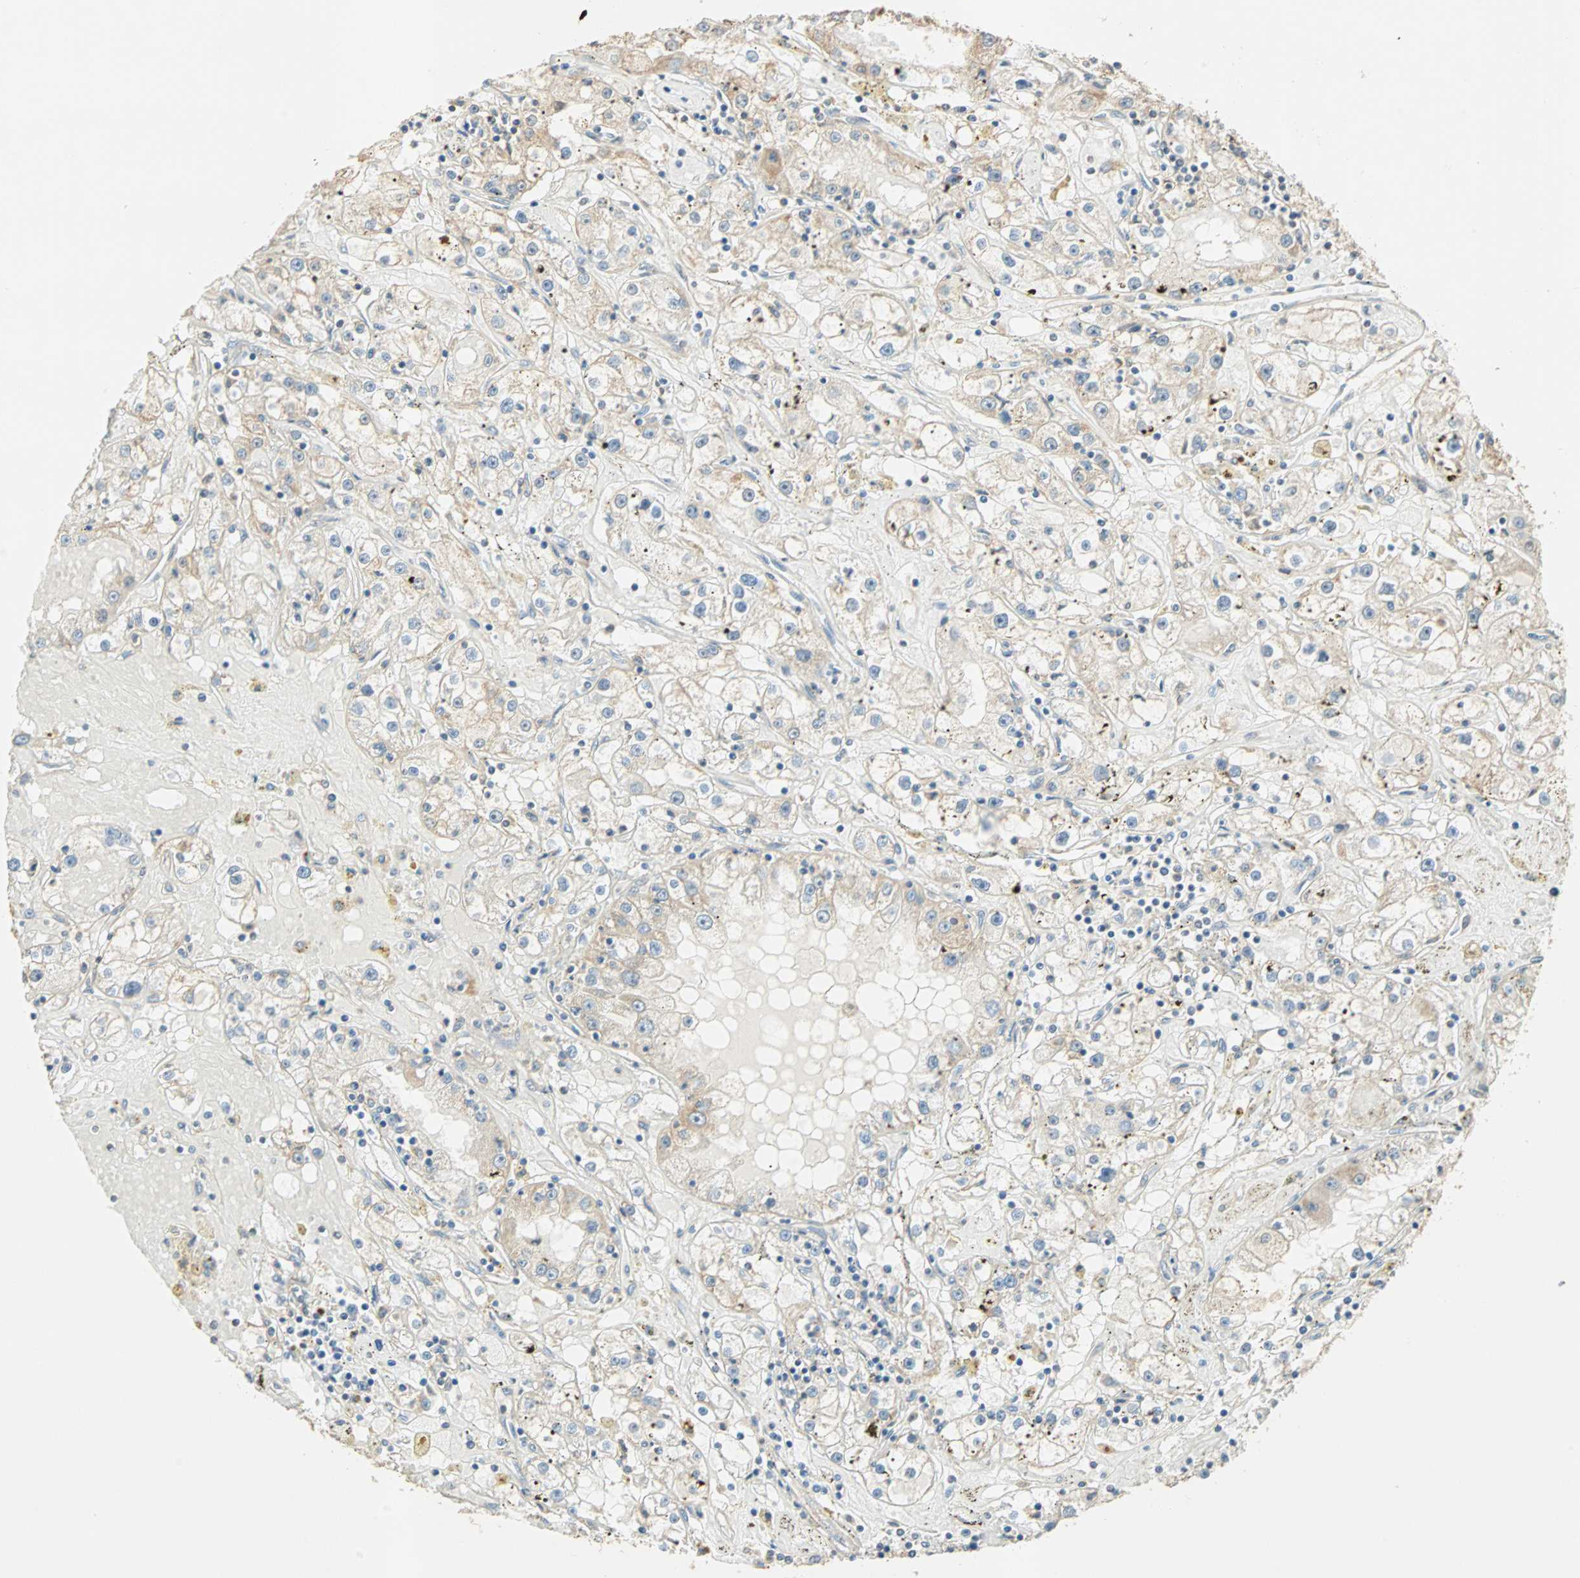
{"staining": {"intensity": "weak", "quantity": "25%-75%", "location": "cytoplasmic/membranous"}, "tissue": "renal cancer", "cell_type": "Tumor cells", "image_type": "cancer", "snomed": [{"axis": "morphology", "description": "Adenocarcinoma, NOS"}, {"axis": "topography", "description": "Kidney"}], "caption": "A high-resolution micrograph shows immunohistochemistry staining of adenocarcinoma (renal), which reveals weak cytoplasmic/membranous positivity in approximately 25%-75% of tumor cells.", "gene": "RAD18", "patient": {"sex": "male", "age": 56}}